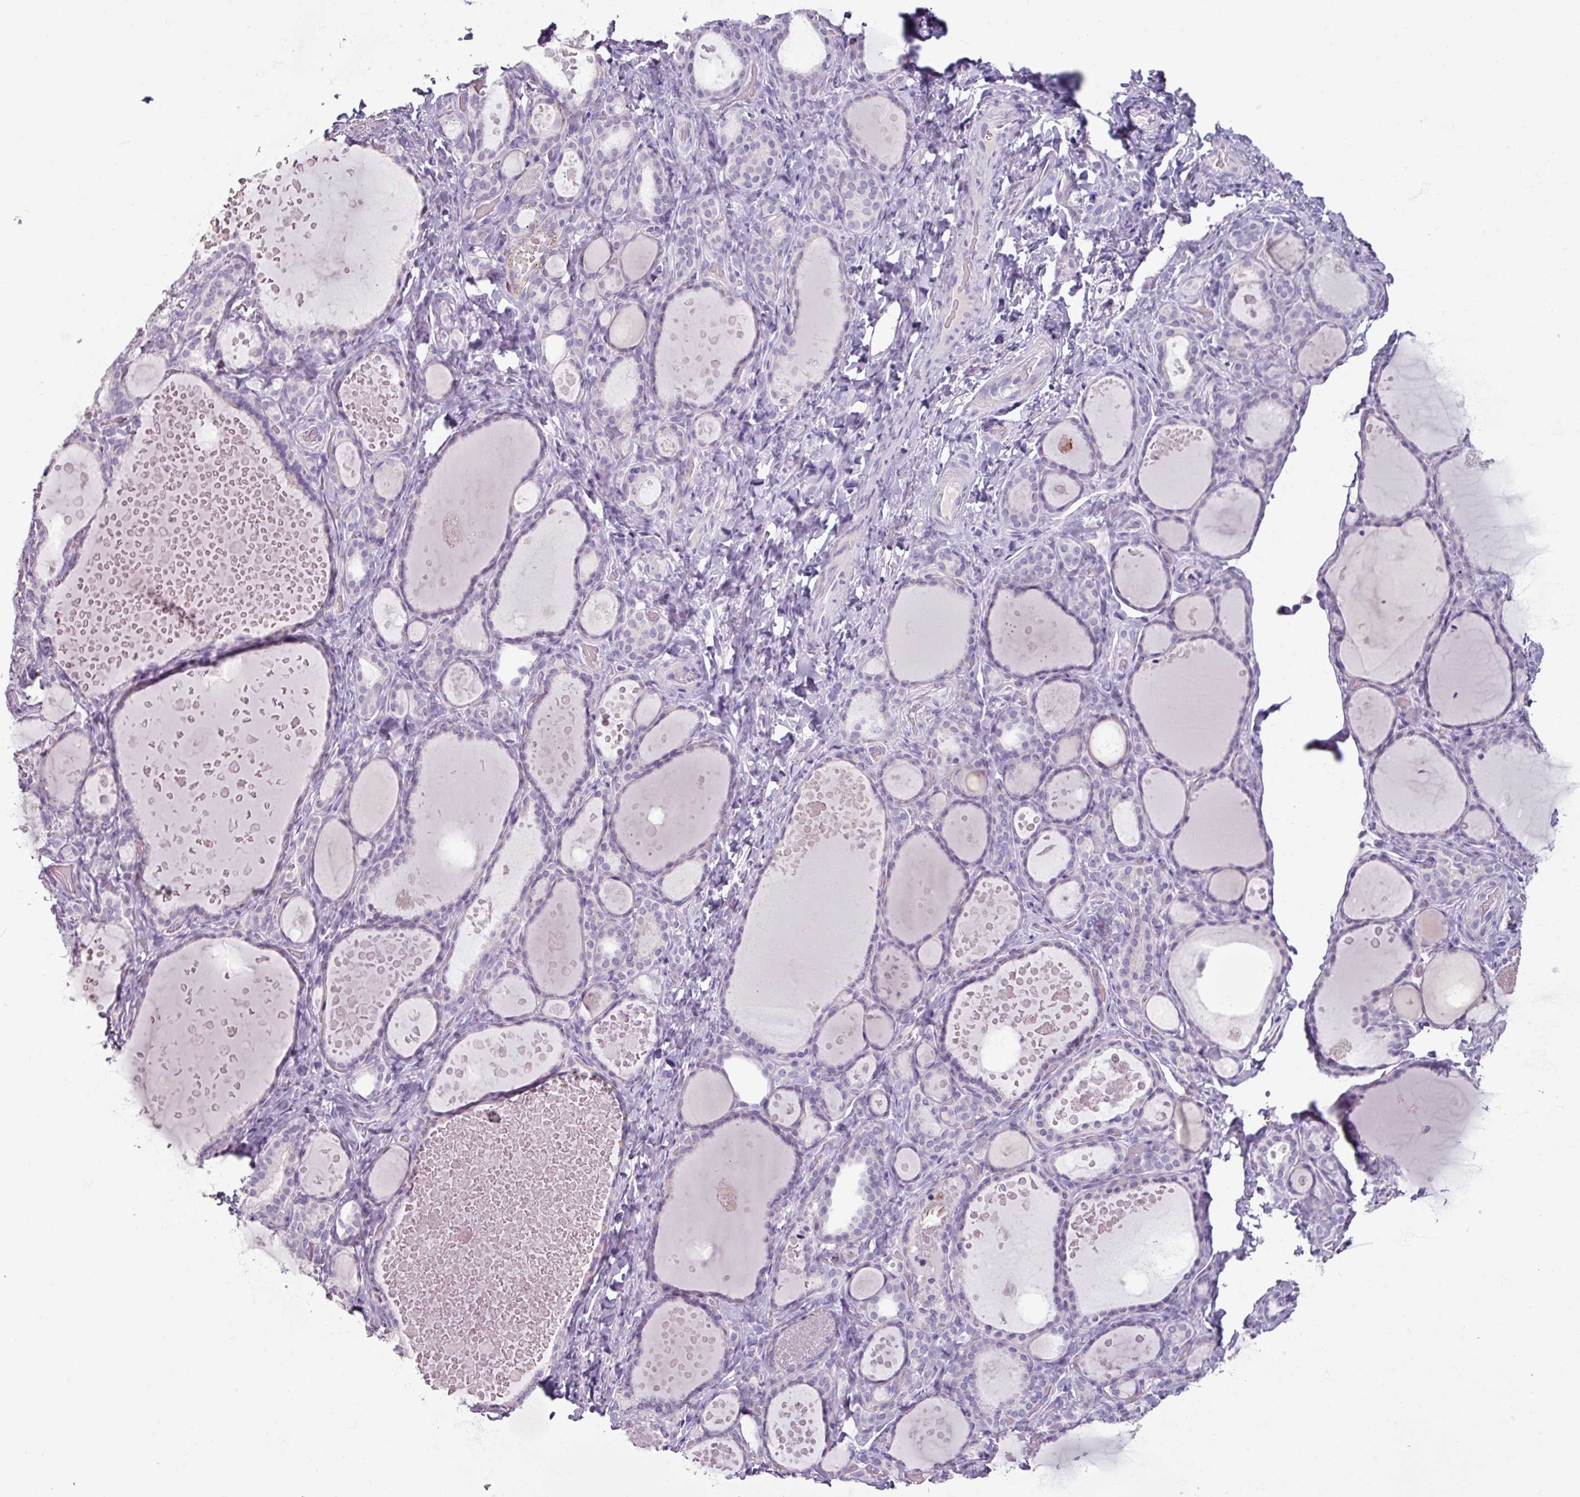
{"staining": {"intensity": "negative", "quantity": "none", "location": "none"}, "tissue": "thyroid gland", "cell_type": "Glandular cells", "image_type": "normal", "snomed": [{"axis": "morphology", "description": "Normal tissue, NOS"}, {"axis": "topography", "description": "Thyroid gland"}], "caption": "A high-resolution micrograph shows IHC staining of normal thyroid gland, which demonstrates no significant positivity in glandular cells.", "gene": "SLC27A5", "patient": {"sex": "female", "age": 46}}